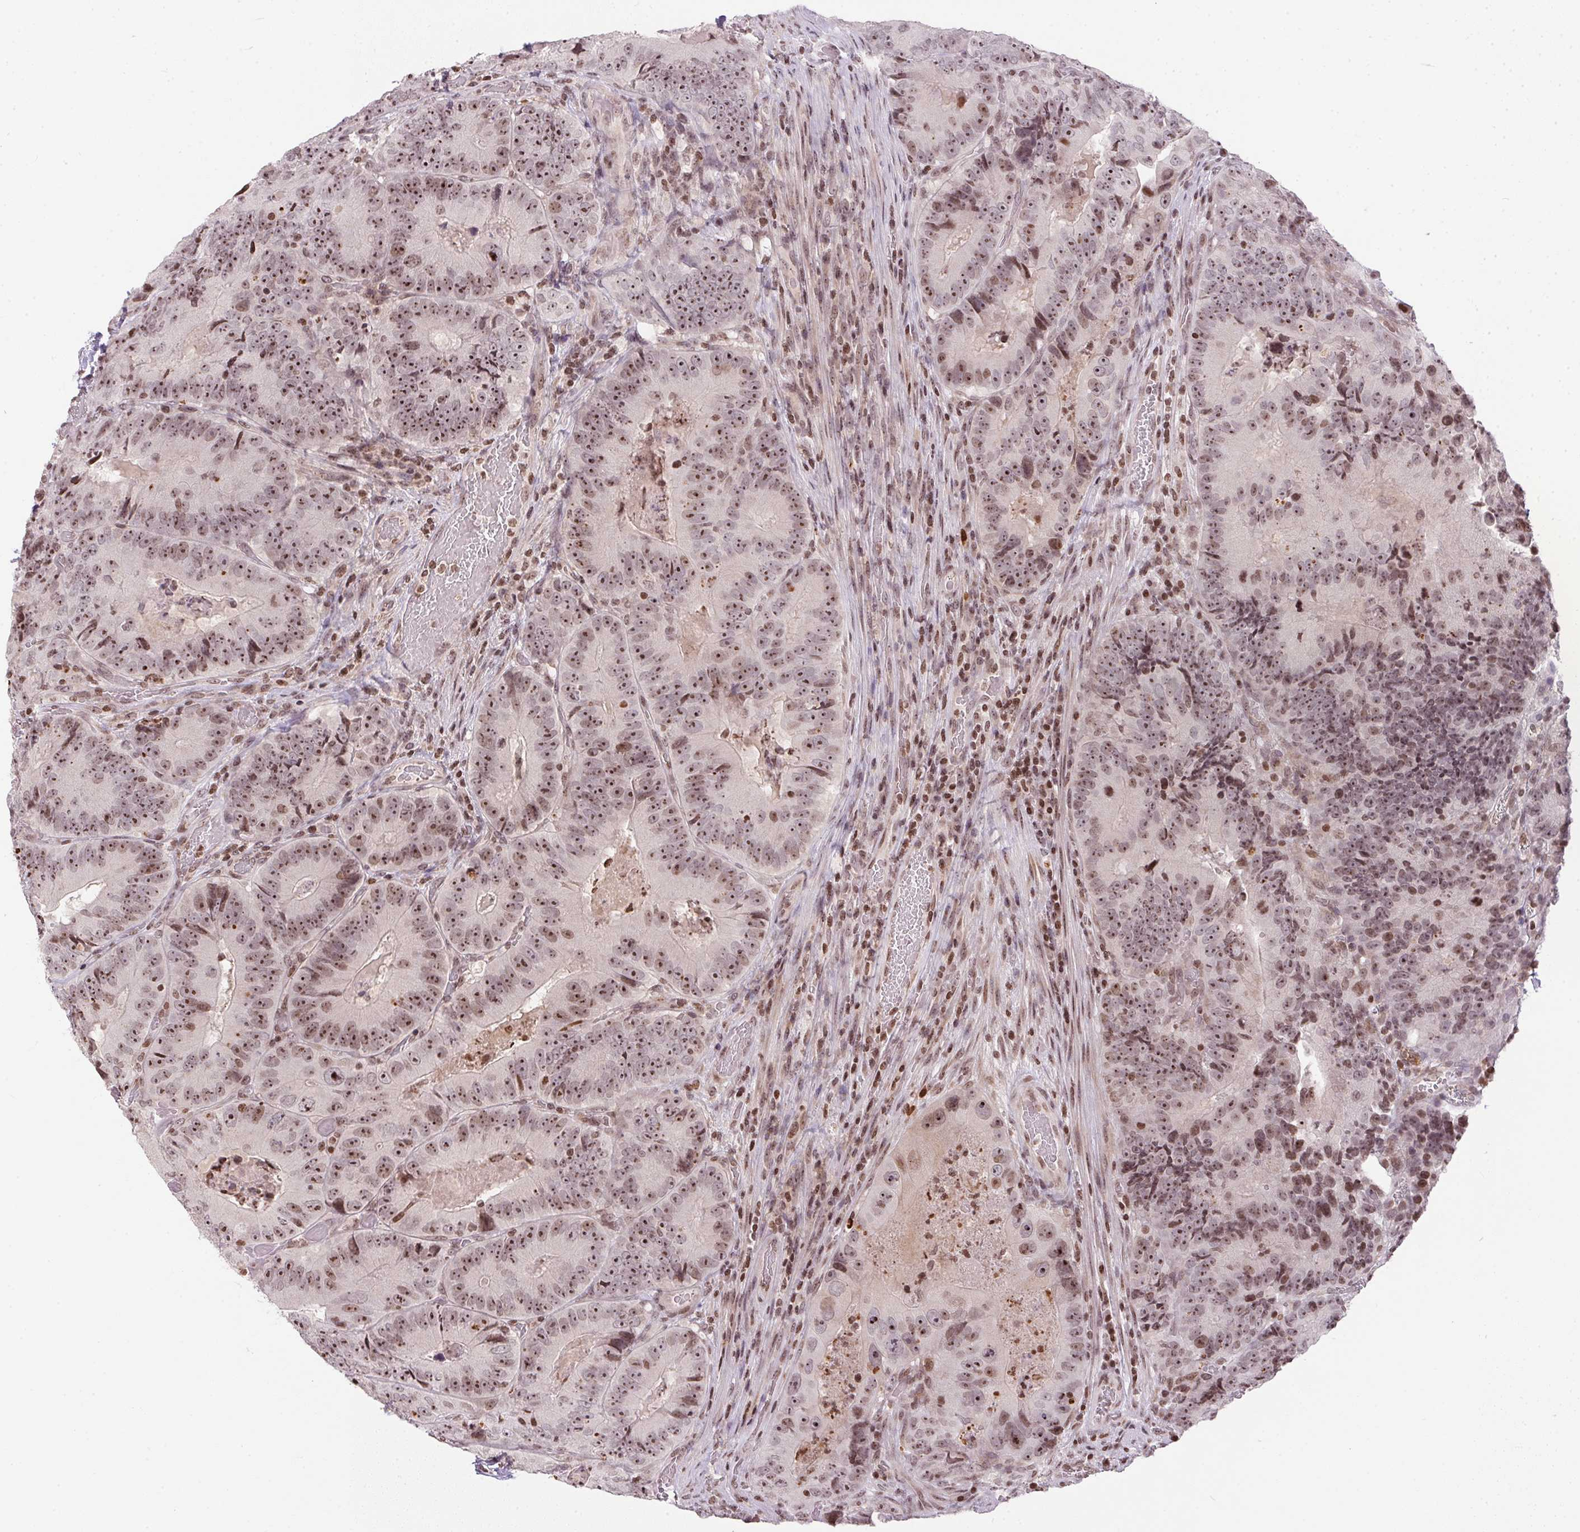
{"staining": {"intensity": "moderate", "quantity": ">75%", "location": "nuclear"}, "tissue": "colorectal cancer", "cell_type": "Tumor cells", "image_type": "cancer", "snomed": [{"axis": "morphology", "description": "Adenocarcinoma, NOS"}, {"axis": "topography", "description": "Colon"}], "caption": "Protein analysis of colorectal cancer tissue shows moderate nuclear expression in about >75% of tumor cells. (Brightfield microscopy of DAB IHC at high magnification).", "gene": "RNF181", "patient": {"sex": "female", "age": 86}}